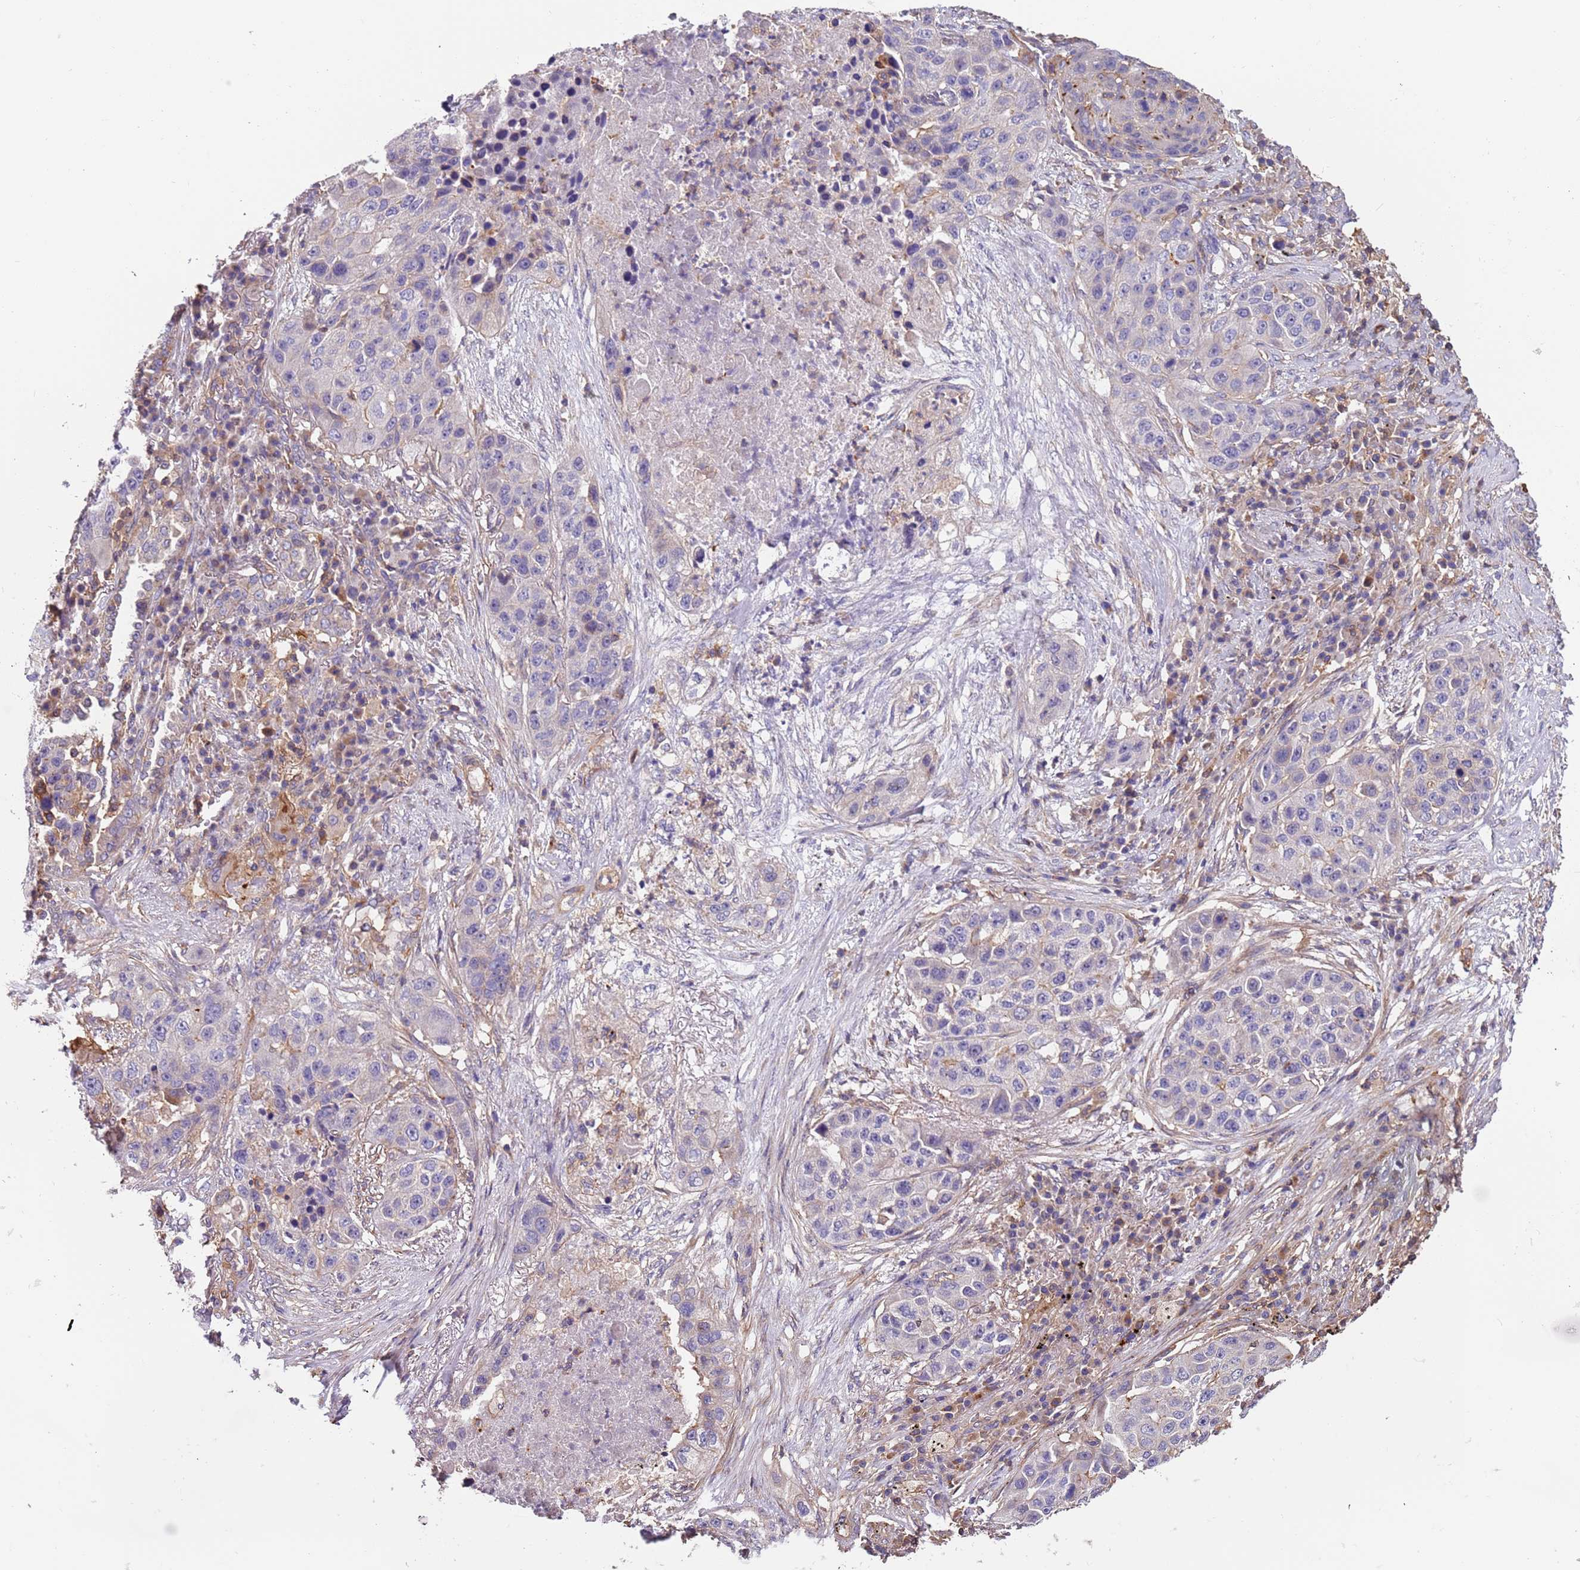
{"staining": {"intensity": "negative", "quantity": "none", "location": "none"}, "tissue": "lung cancer", "cell_type": "Tumor cells", "image_type": "cancer", "snomed": [{"axis": "morphology", "description": "Squamous cell carcinoma, NOS"}, {"axis": "topography", "description": "Lung"}], "caption": "This photomicrograph is of lung cancer stained with immunohistochemistry (IHC) to label a protein in brown with the nuclei are counter-stained blue. There is no positivity in tumor cells.", "gene": "SYT4", "patient": {"sex": "female", "age": 63}}